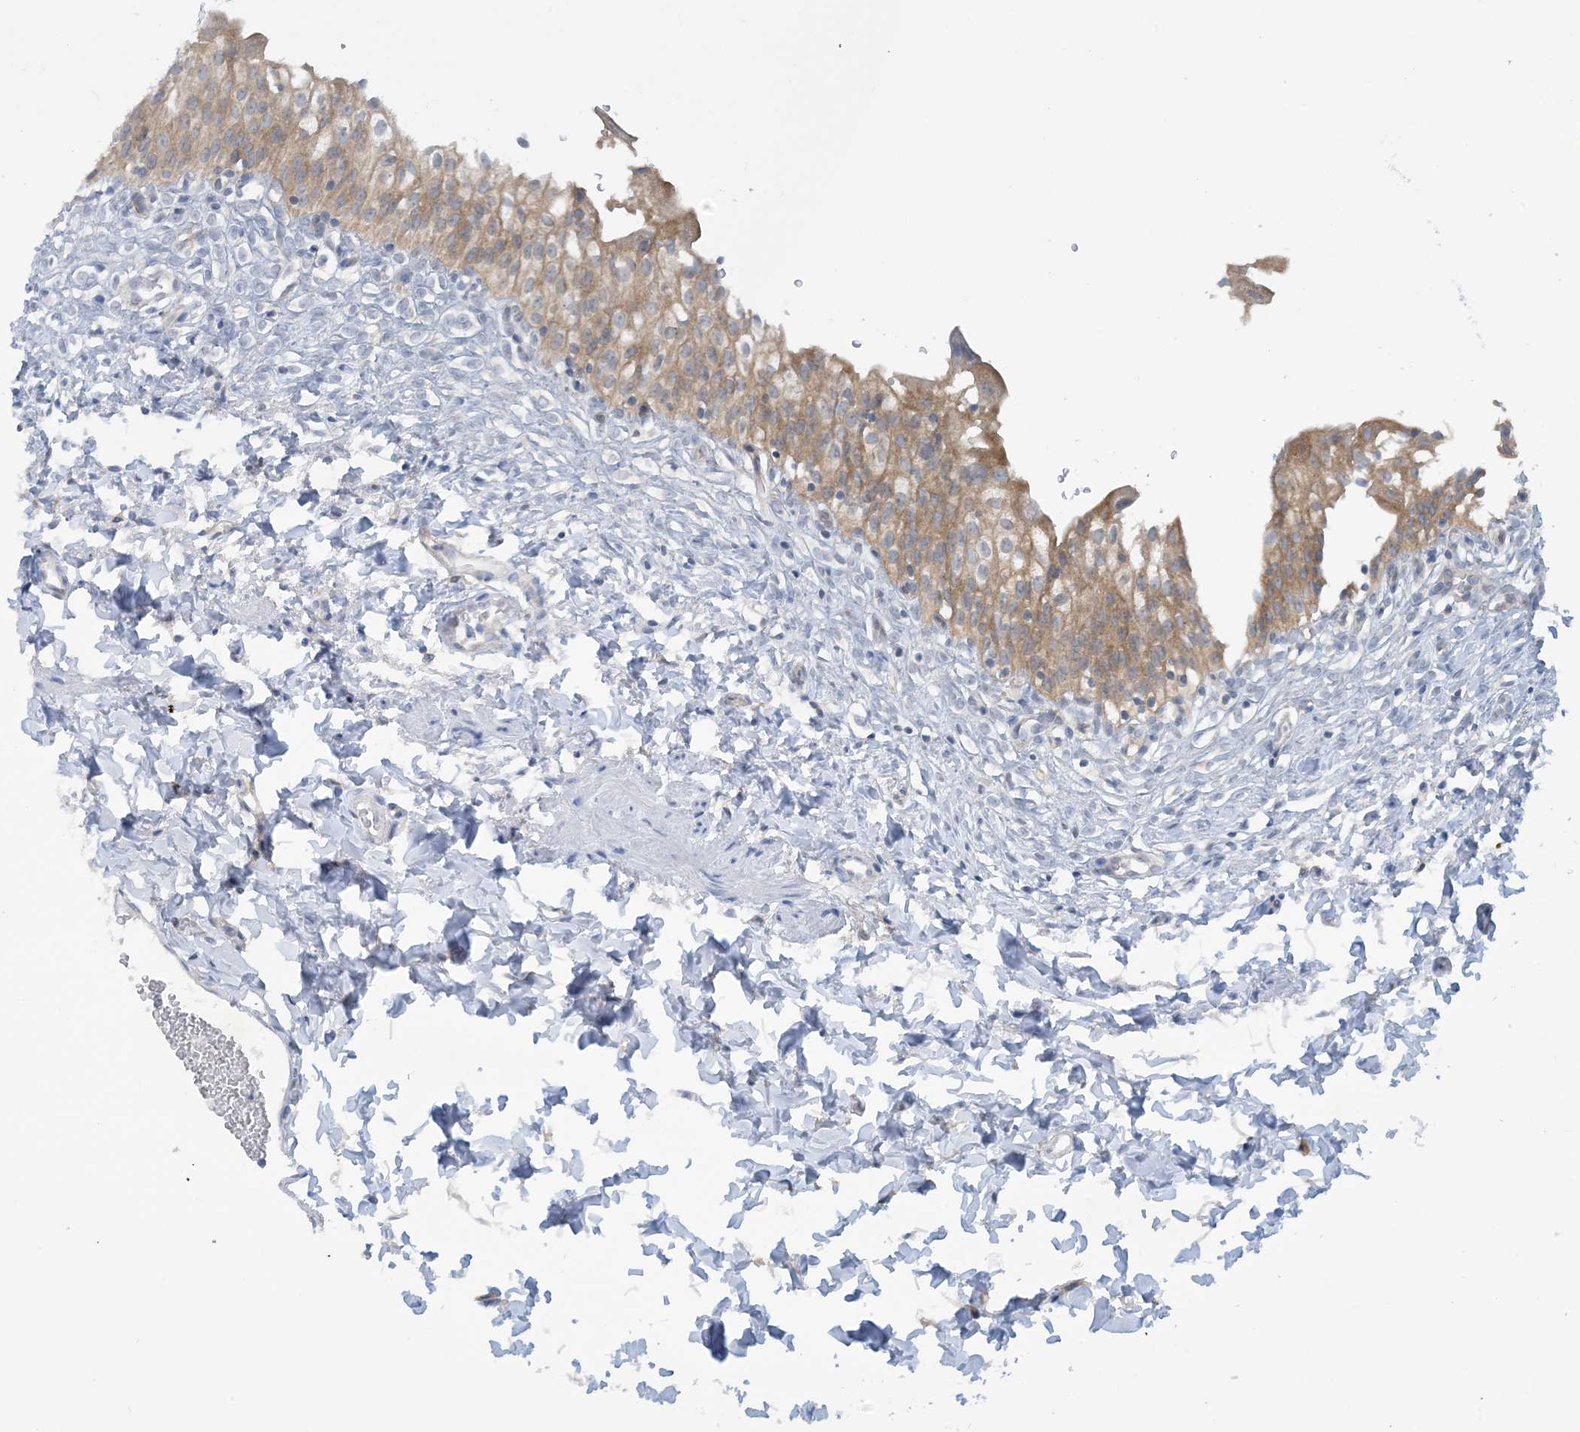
{"staining": {"intensity": "moderate", "quantity": ">75%", "location": "cytoplasmic/membranous"}, "tissue": "urinary bladder", "cell_type": "Urothelial cells", "image_type": "normal", "snomed": [{"axis": "morphology", "description": "Normal tissue, NOS"}, {"axis": "topography", "description": "Urinary bladder"}], "caption": "This micrograph reveals unremarkable urinary bladder stained with IHC to label a protein in brown. The cytoplasmic/membranous of urothelial cells show moderate positivity for the protein. Nuclei are counter-stained blue.", "gene": "MRPS18A", "patient": {"sex": "male", "age": 55}}